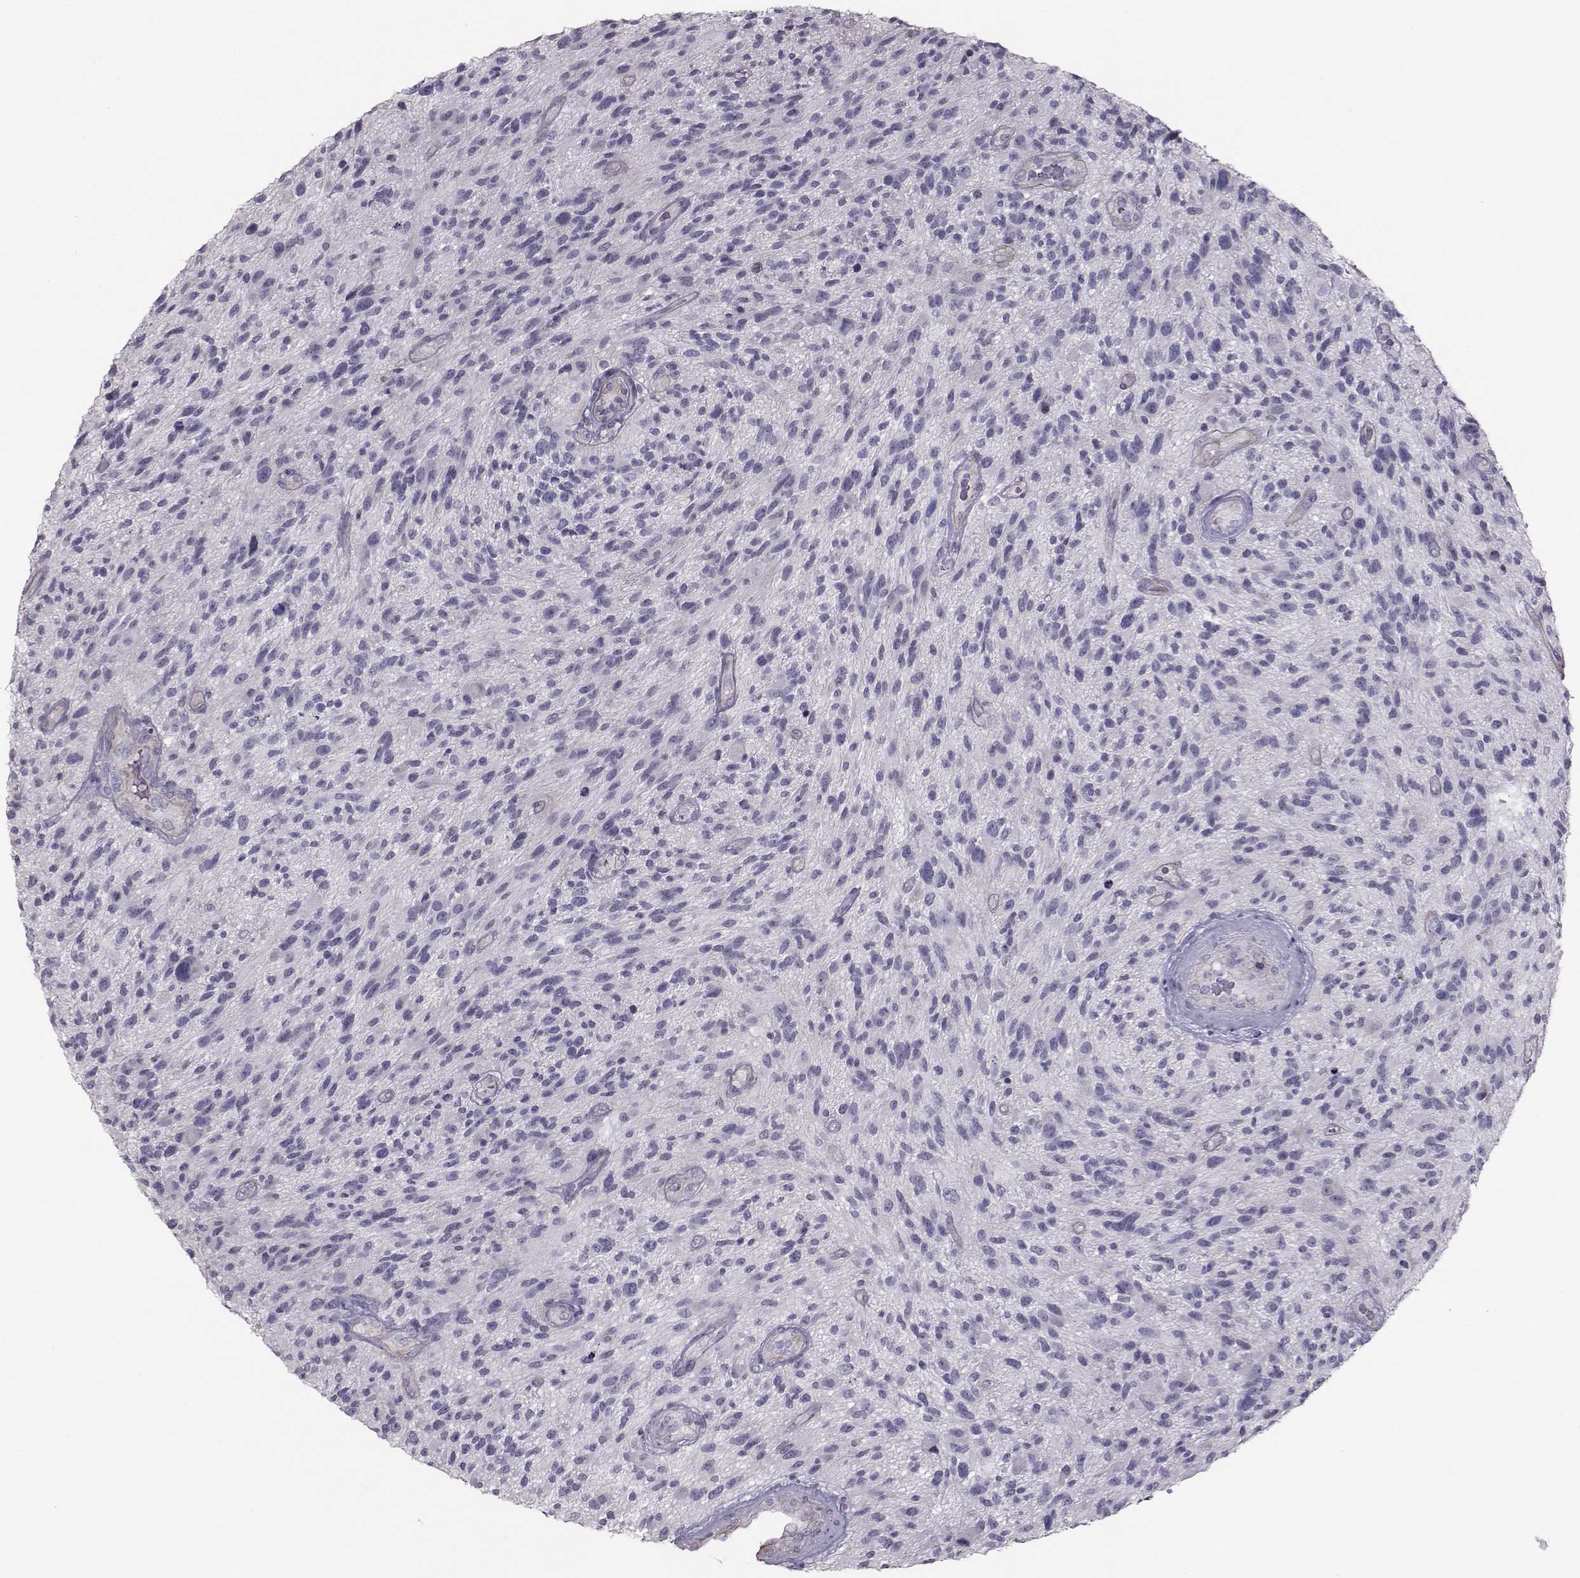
{"staining": {"intensity": "negative", "quantity": "none", "location": "none"}, "tissue": "glioma", "cell_type": "Tumor cells", "image_type": "cancer", "snomed": [{"axis": "morphology", "description": "Glioma, malignant, High grade"}, {"axis": "topography", "description": "Brain"}], "caption": "IHC micrograph of human malignant high-grade glioma stained for a protein (brown), which demonstrates no staining in tumor cells.", "gene": "GARIN3", "patient": {"sex": "male", "age": 47}}